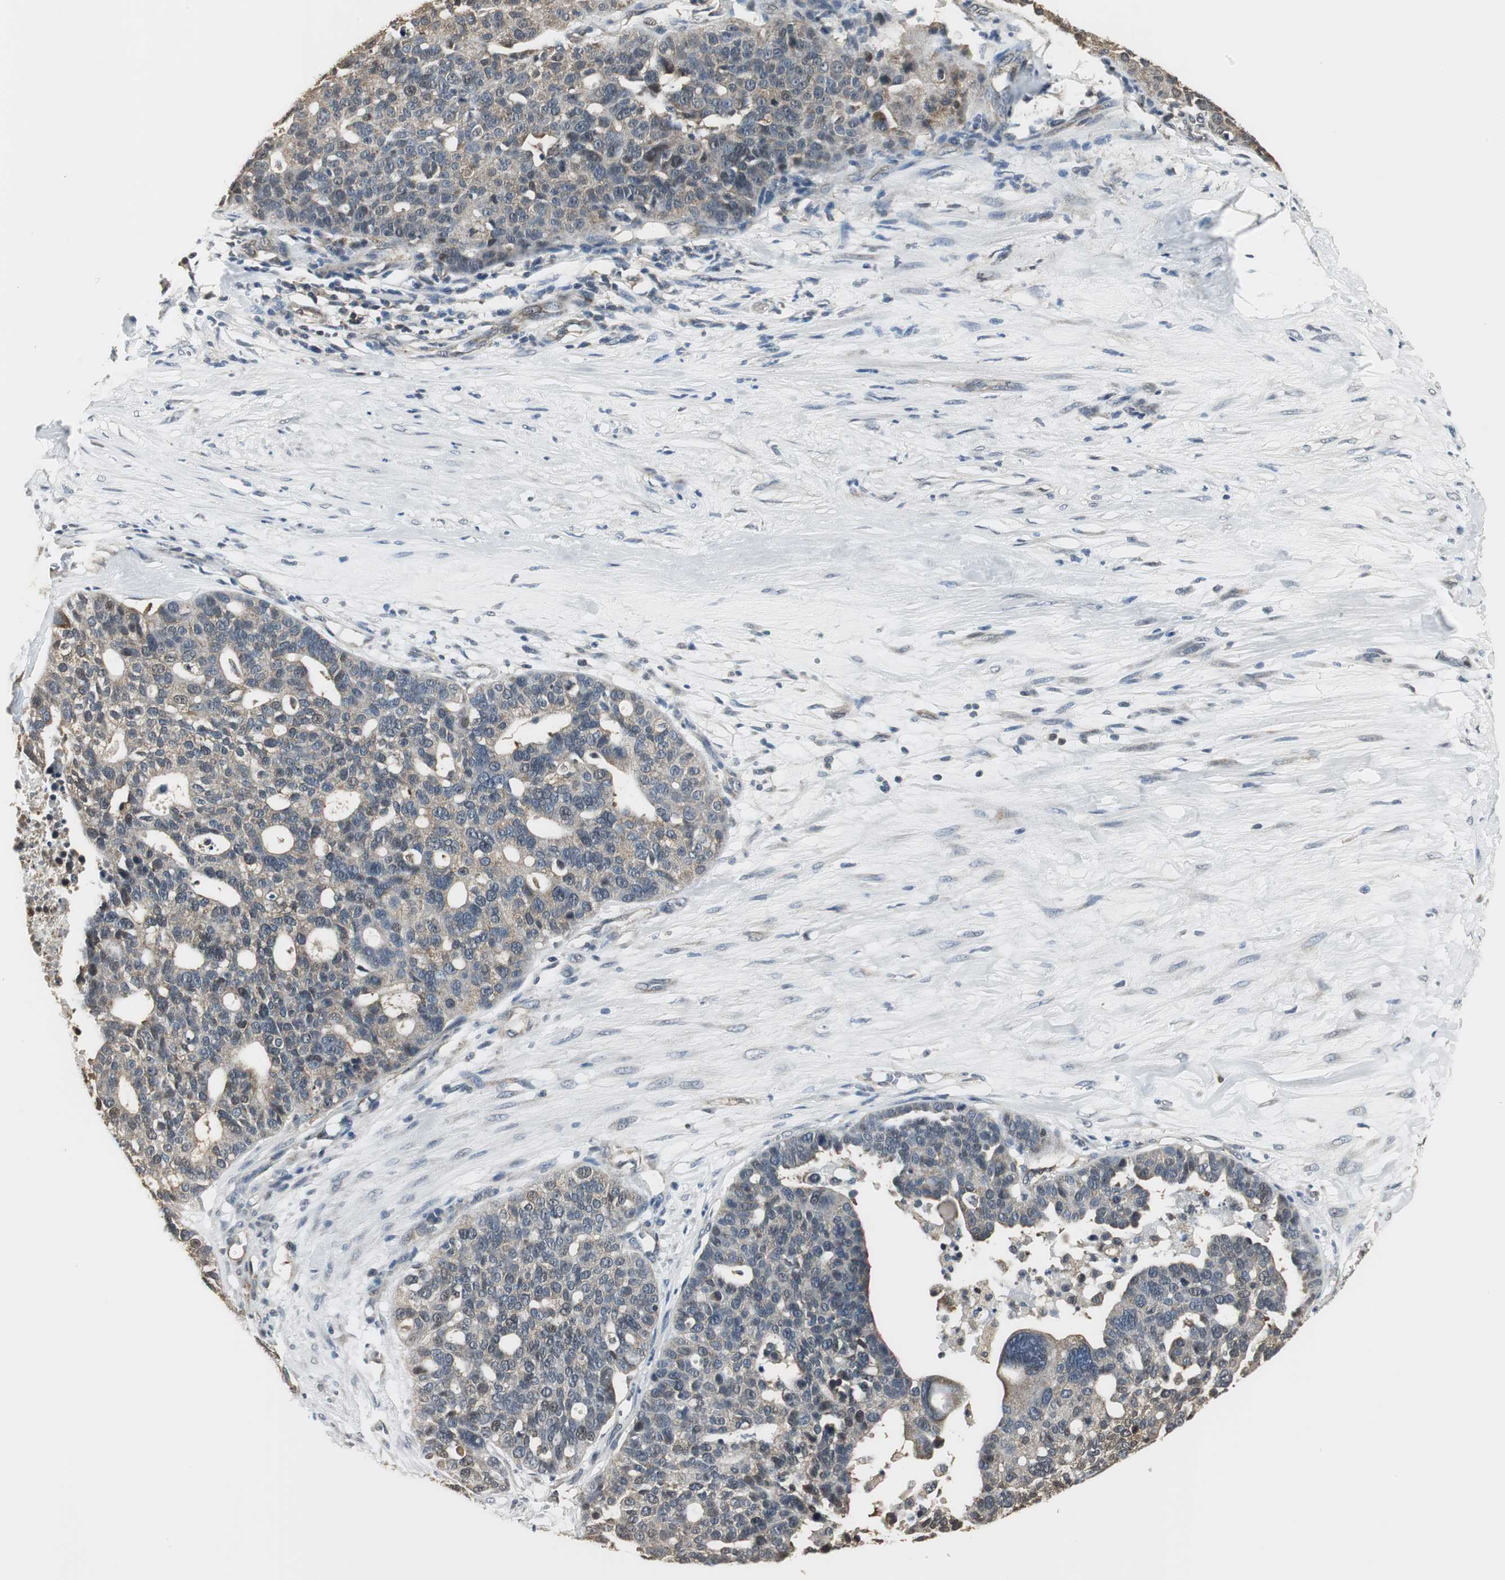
{"staining": {"intensity": "weak", "quantity": ">75%", "location": "cytoplasmic/membranous"}, "tissue": "ovarian cancer", "cell_type": "Tumor cells", "image_type": "cancer", "snomed": [{"axis": "morphology", "description": "Cystadenocarcinoma, serous, NOS"}, {"axis": "topography", "description": "Ovary"}], "caption": "Brown immunohistochemical staining in serous cystadenocarcinoma (ovarian) demonstrates weak cytoplasmic/membranous expression in approximately >75% of tumor cells.", "gene": "CCT5", "patient": {"sex": "female", "age": 59}}